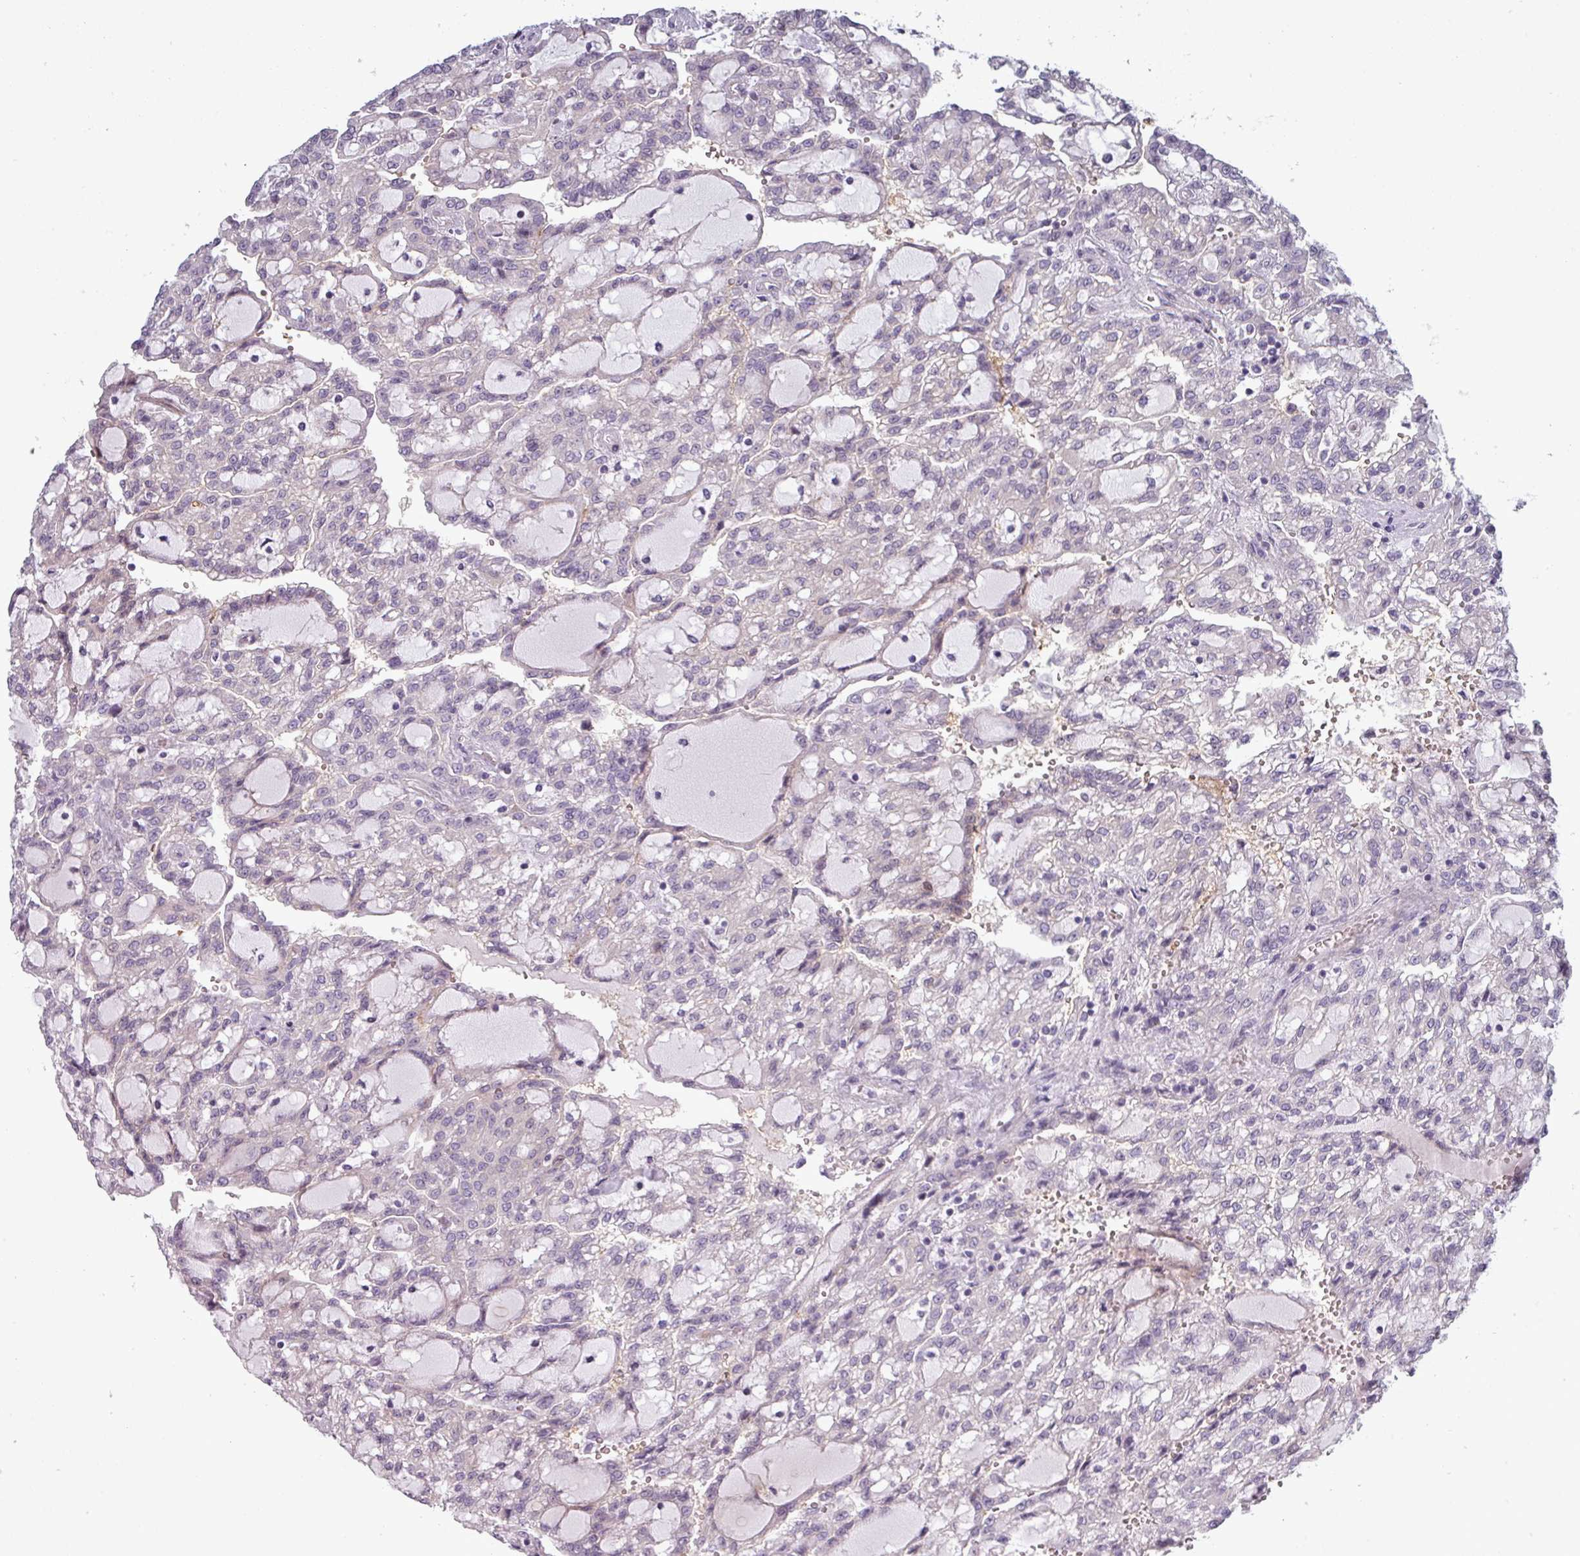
{"staining": {"intensity": "negative", "quantity": "none", "location": "none"}, "tissue": "renal cancer", "cell_type": "Tumor cells", "image_type": "cancer", "snomed": [{"axis": "morphology", "description": "Adenocarcinoma, NOS"}, {"axis": "topography", "description": "Kidney"}], "caption": "Human adenocarcinoma (renal) stained for a protein using immunohistochemistry (IHC) demonstrates no expression in tumor cells.", "gene": "PRAMEF12", "patient": {"sex": "male", "age": 63}}